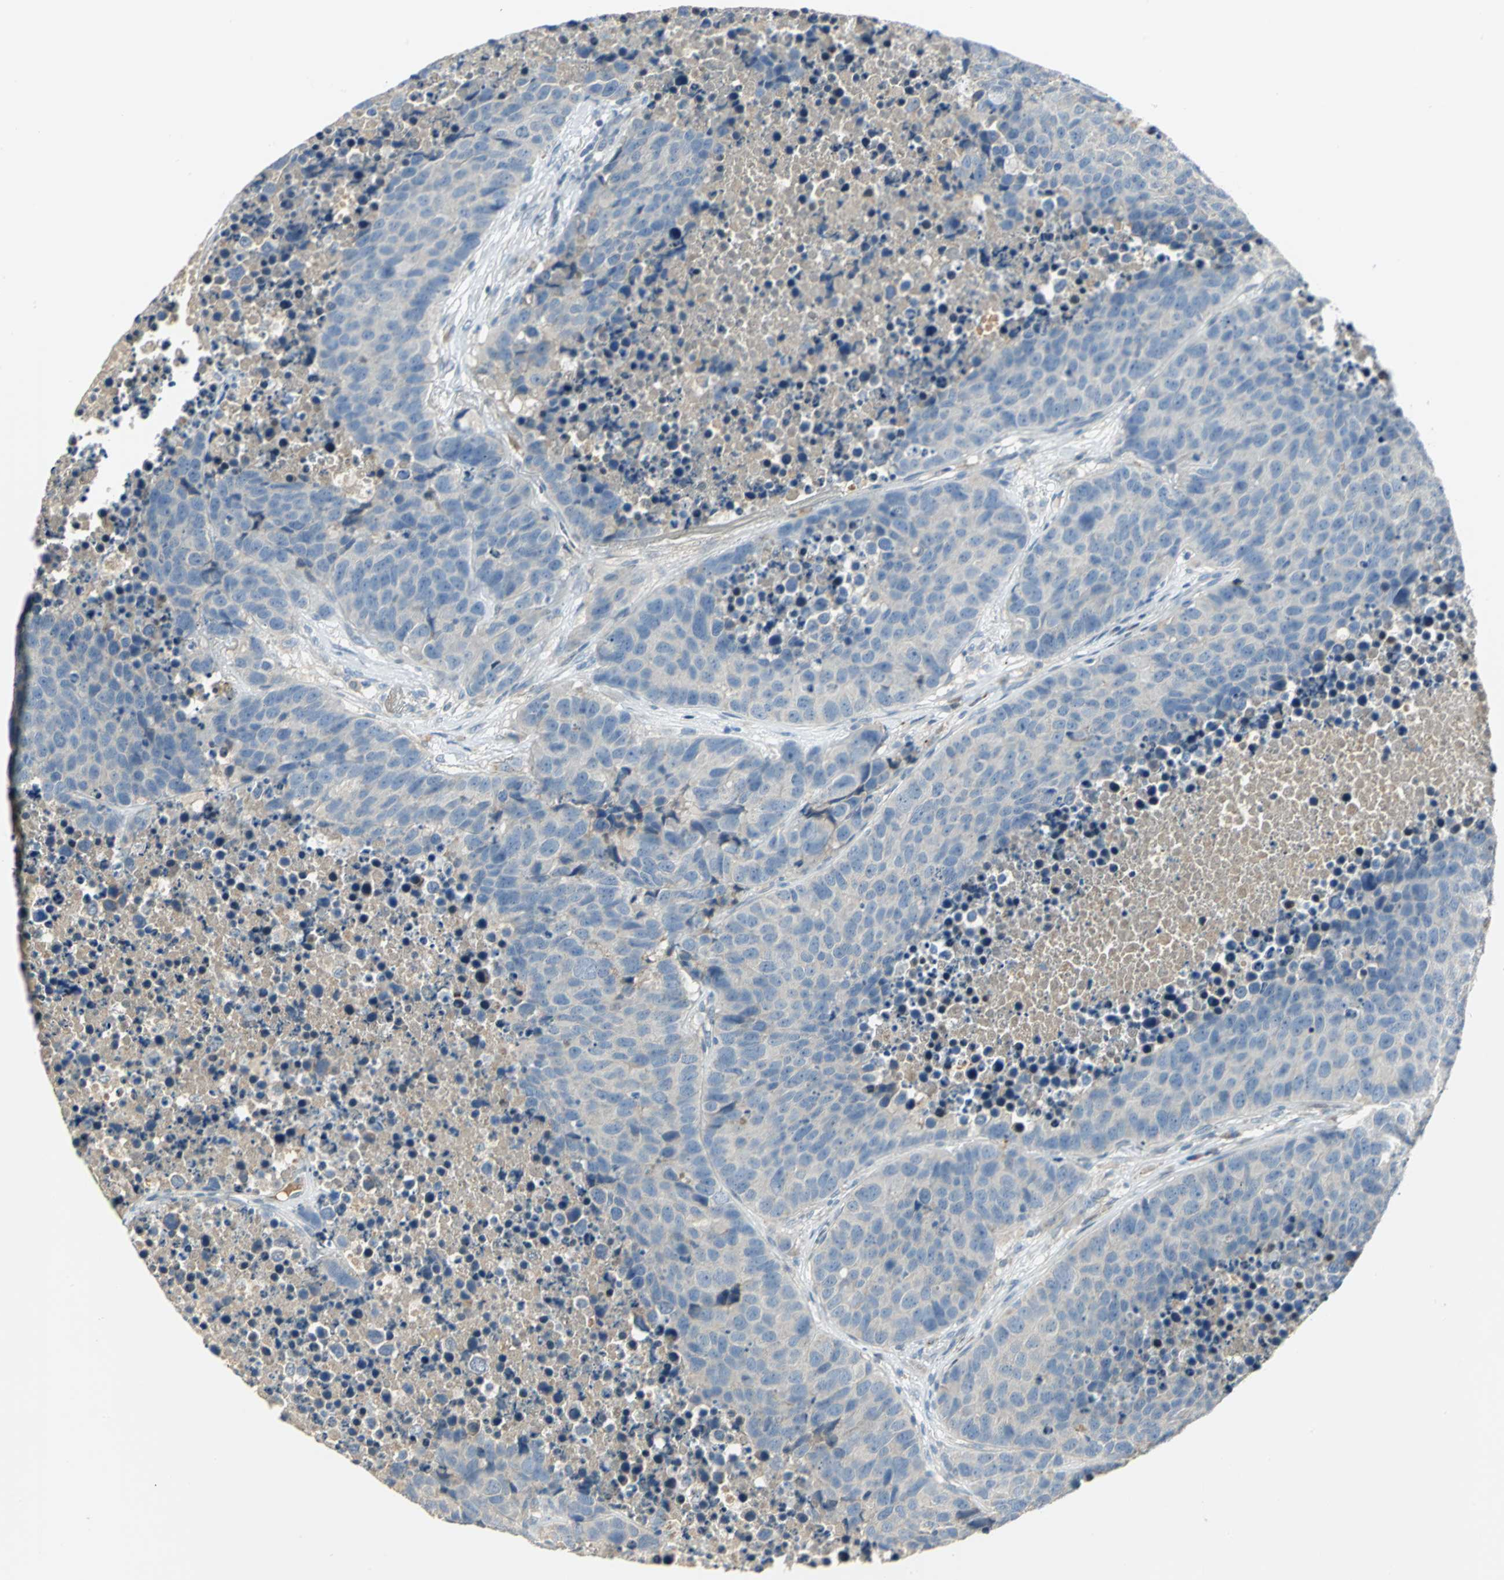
{"staining": {"intensity": "negative", "quantity": "none", "location": "none"}, "tissue": "carcinoid", "cell_type": "Tumor cells", "image_type": "cancer", "snomed": [{"axis": "morphology", "description": "Carcinoid, malignant, NOS"}, {"axis": "topography", "description": "Lung"}], "caption": "Immunohistochemistry image of carcinoid stained for a protein (brown), which exhibits no positivity in tumor cells.", "gene": "PROC", "patient": {"sex": "male", "age": 60}}